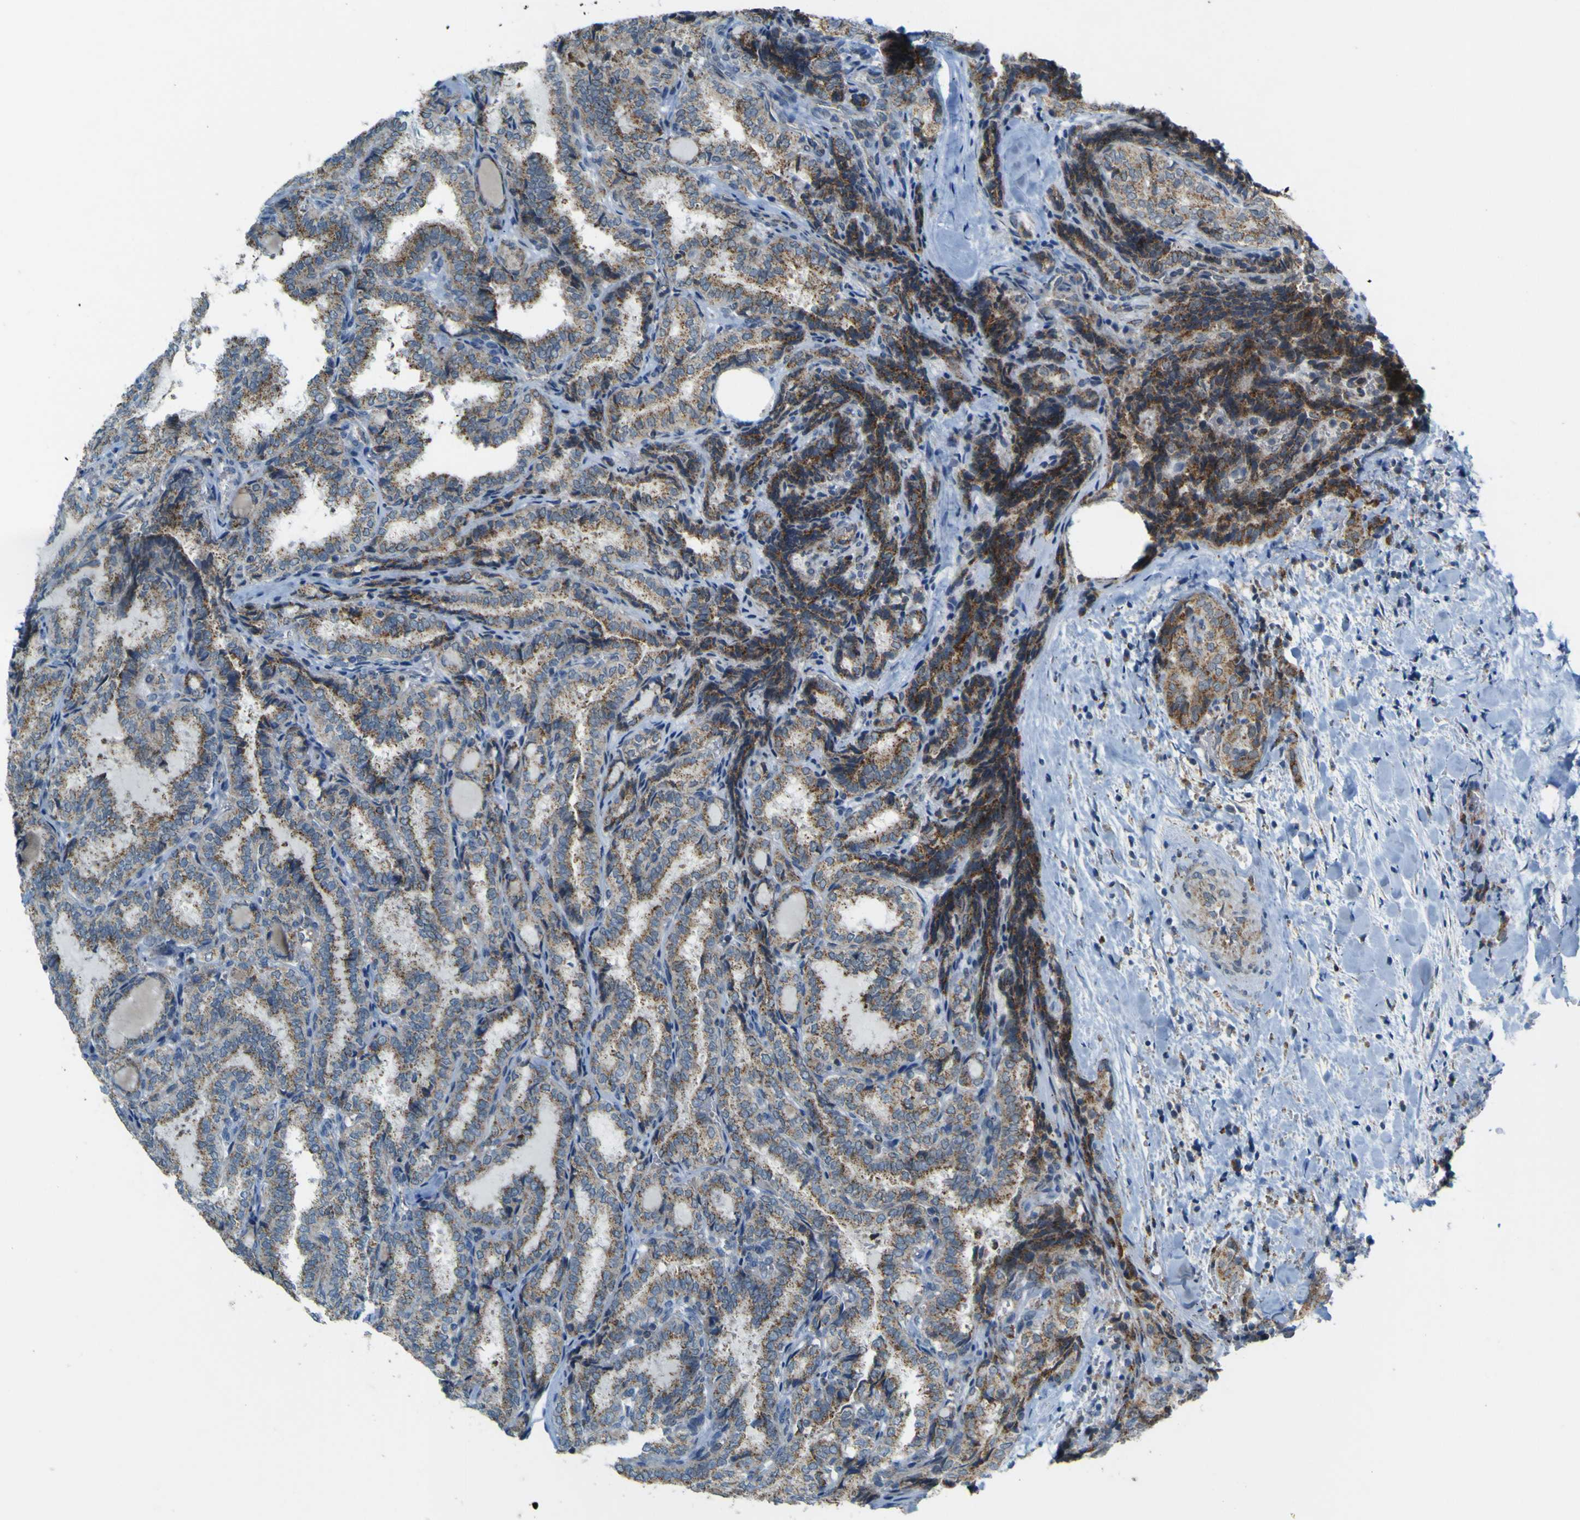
{"staining": {"intensity": "moderate", "quantity": ">75%", "location": "cytoplasmic/membranous"}, "tissue": "thyroid cancer", "cell_type": "Tumor cells", "image_type": "cancer", "snomed": [{"axis": "morphology", "description": "Normal tissue, NOS"}, {"axis": "morphology", "description": "Papillary adenocarcinoma, NOS"}, {"axis": "topography", "description": "Thyroid gland"}], "caption": "Thyroid cancer (papillary adenocarcinoma) stained with a protein marker displays moderate staining in tumor cells.", "gene": "ACBD5", "patient": {"sex": "female", "age": 30}}